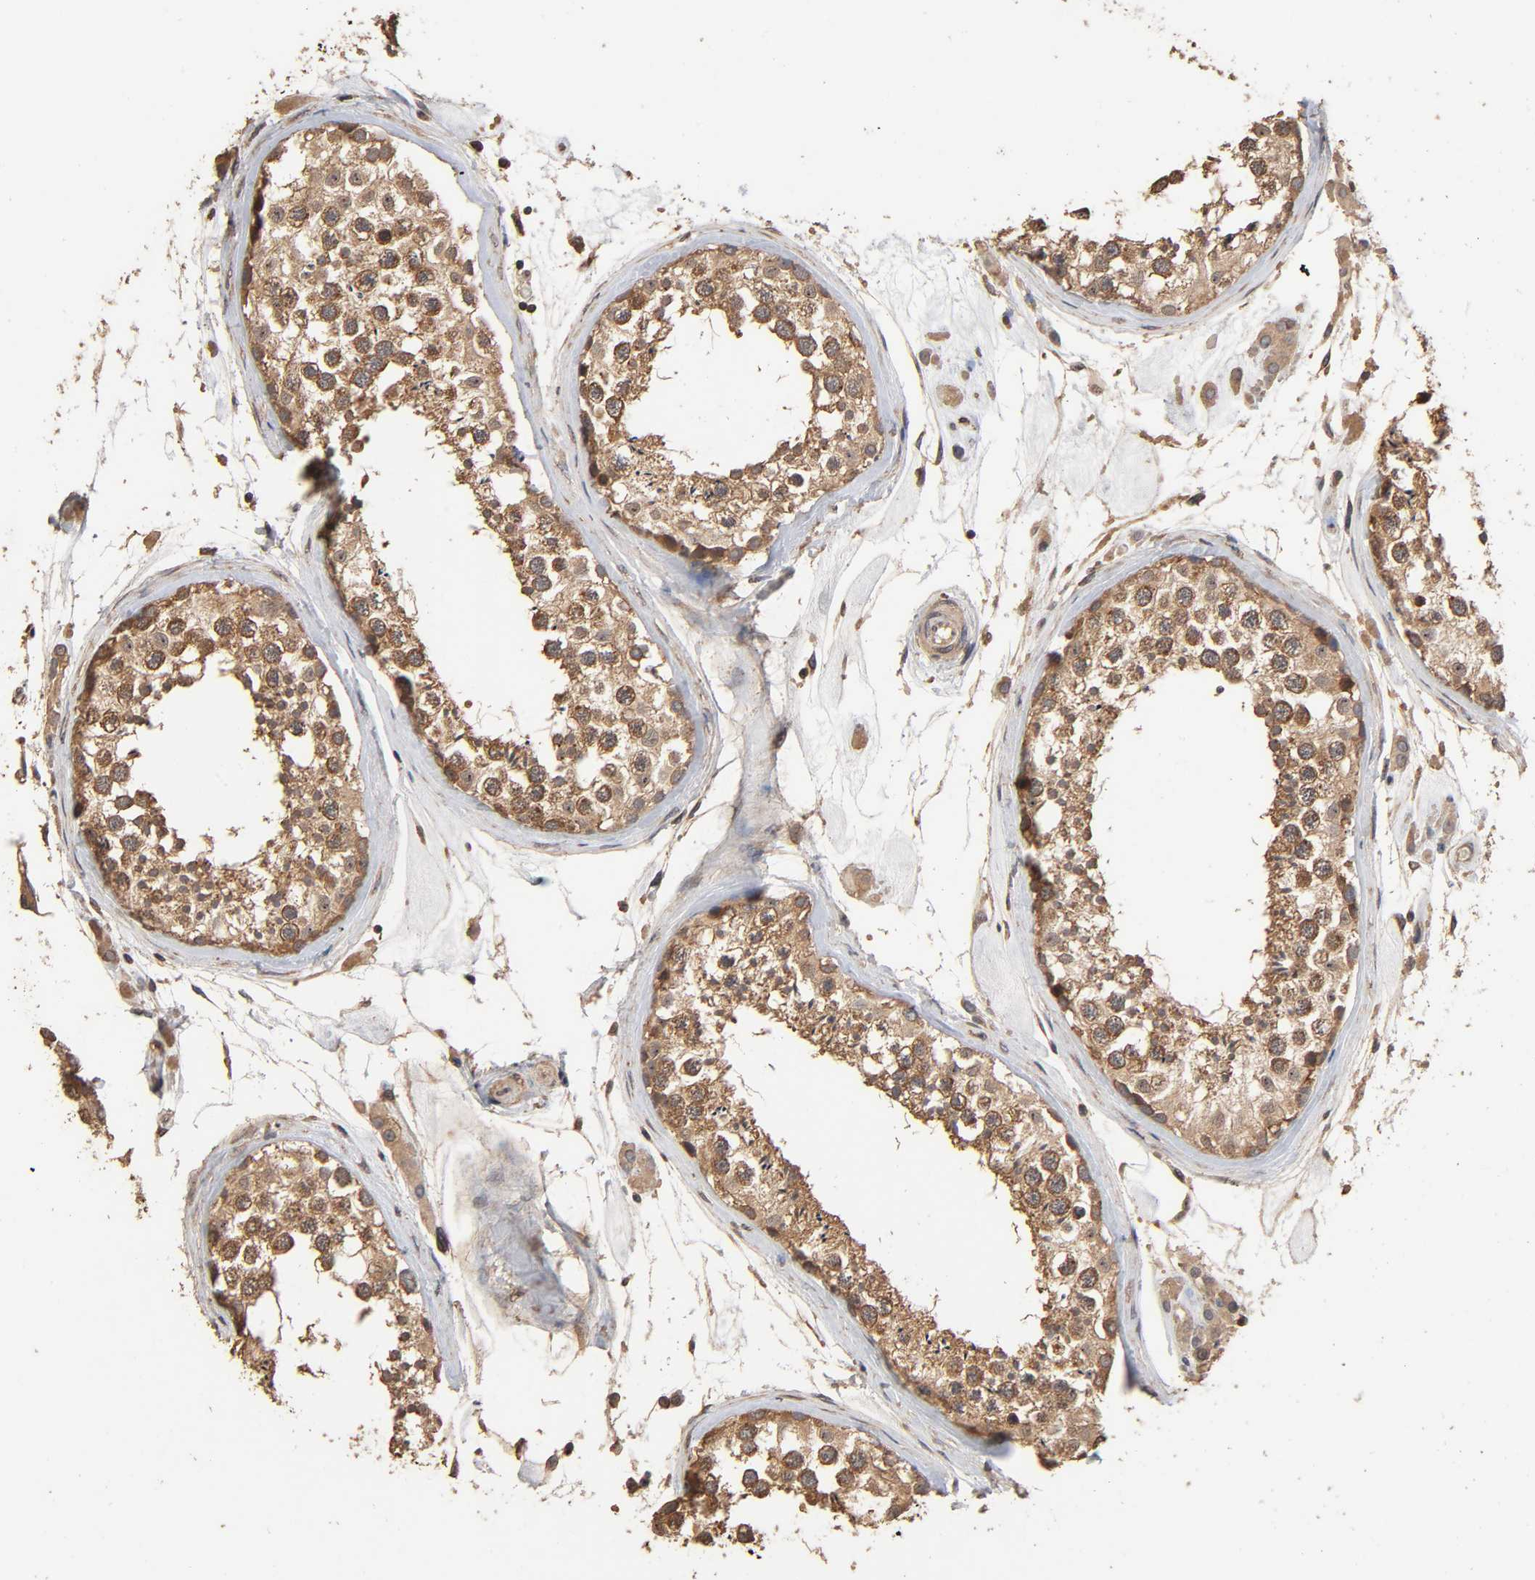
{"staining": {"intensity": "moderate", "quantity": ">75%", "location": "cytoplasmic/membranous"}, "tissue": "testis", "cell_type": "Cells in seminiferous ducts", "image_type": "normal", "snomed": [{"axis": "morphology", "description": "Normal tissue, NOS"}, {"axis": "topography", "description": "Testis"}], "caption": "Protein analysis of normal testis exhibits moderate cytoplasmic/membranous staining in about >75% of cells in seminiferous ducts.", "gene": "ARHGEF7", "patient": {"sex": "male", "age": 46}}